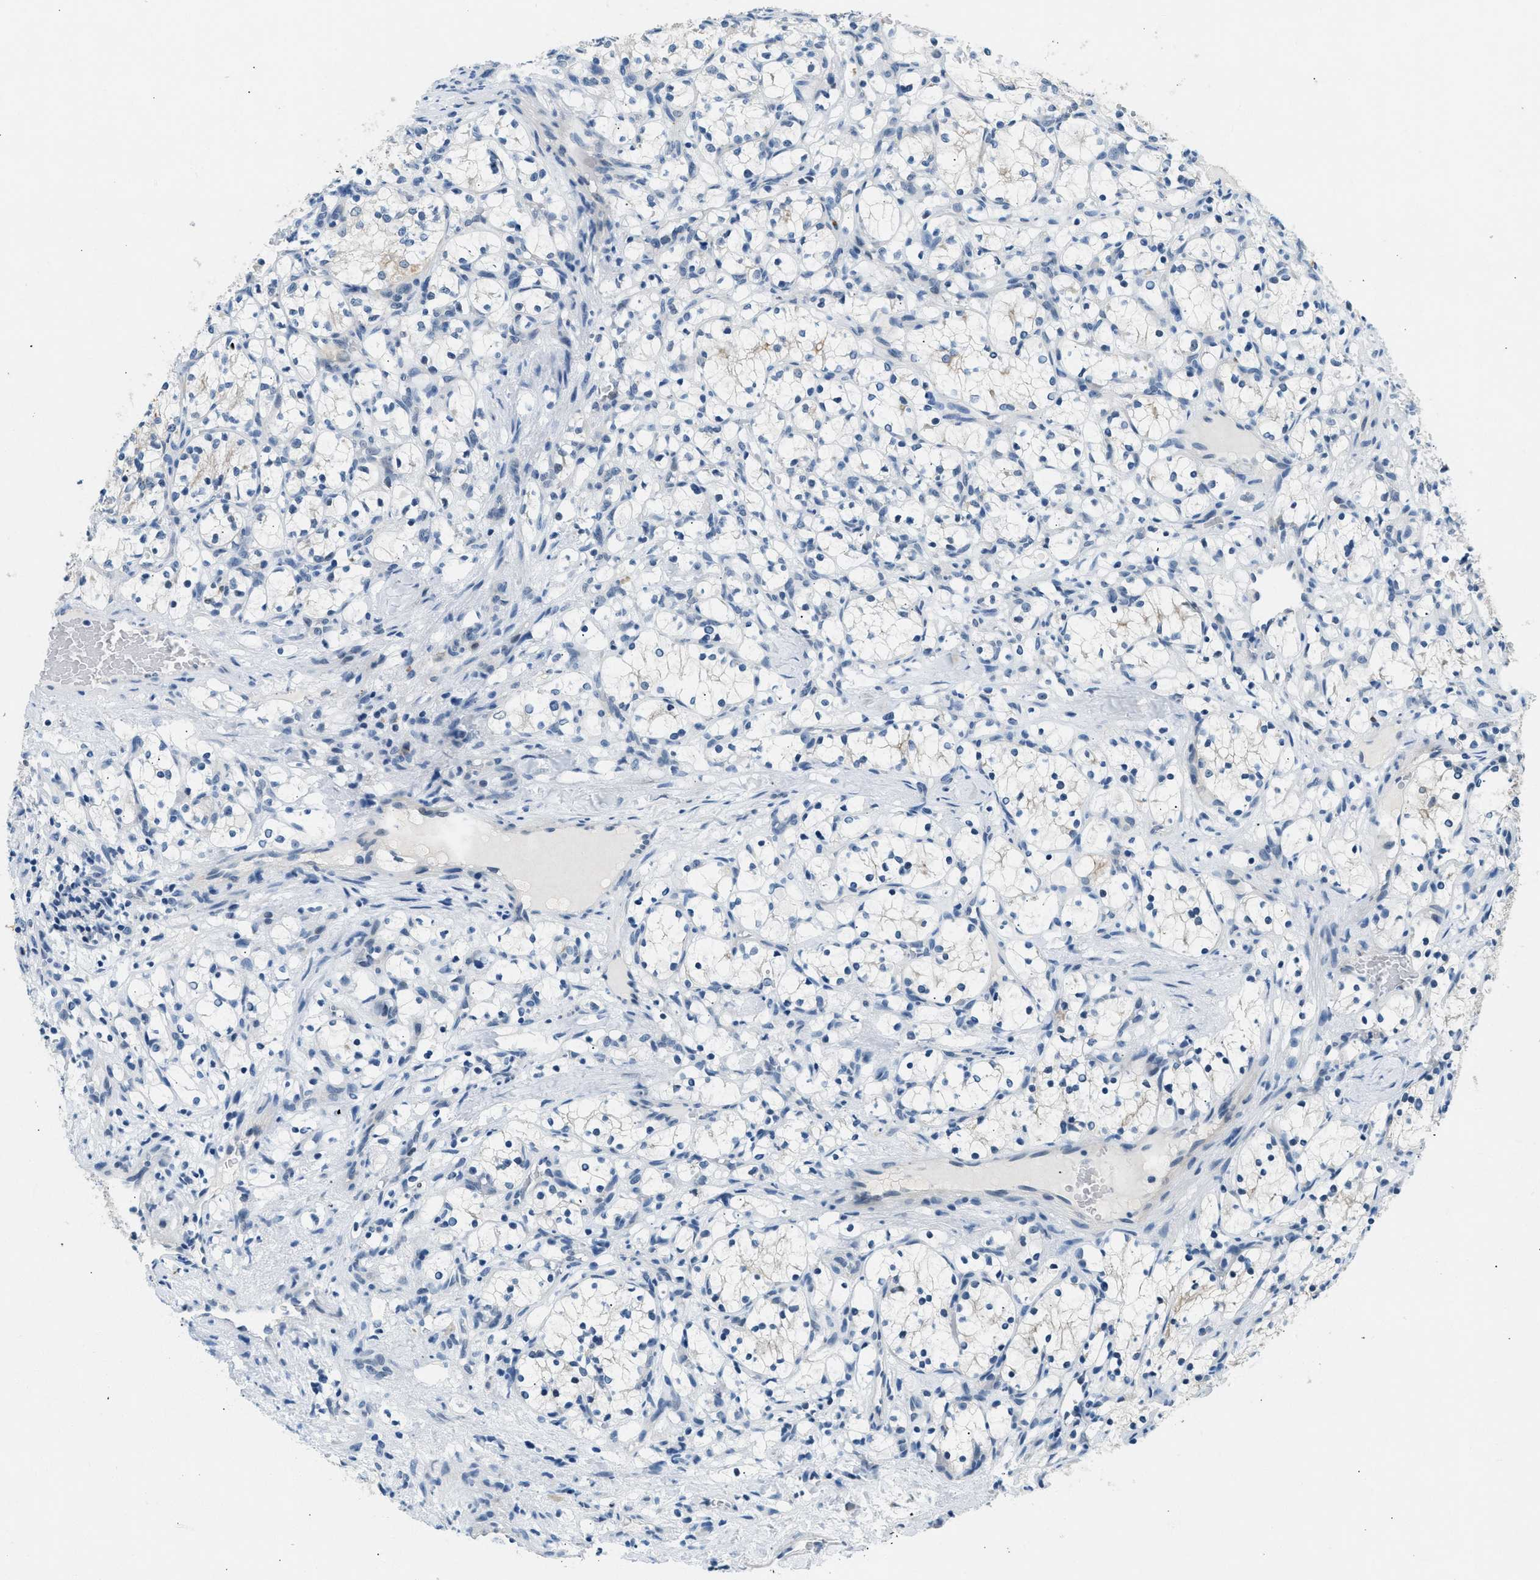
{"staining": {"intensity": "negative", "quantity": "none", "location": "none"}, "tissue": "renal cancer", "cell_type": "Tumor cells", "image_type": "cancer", "snomed": [{"axis": "morphology", "description": "Adenocarcinoma, NOS"}, {"axis": "topography", "description": "Kidney"}], "caption": "Tumor cells show no significant expression in adenocarcinoma (renal).", "gene": "CFAP20", "patient": {"sex": "female", "age": 69}}